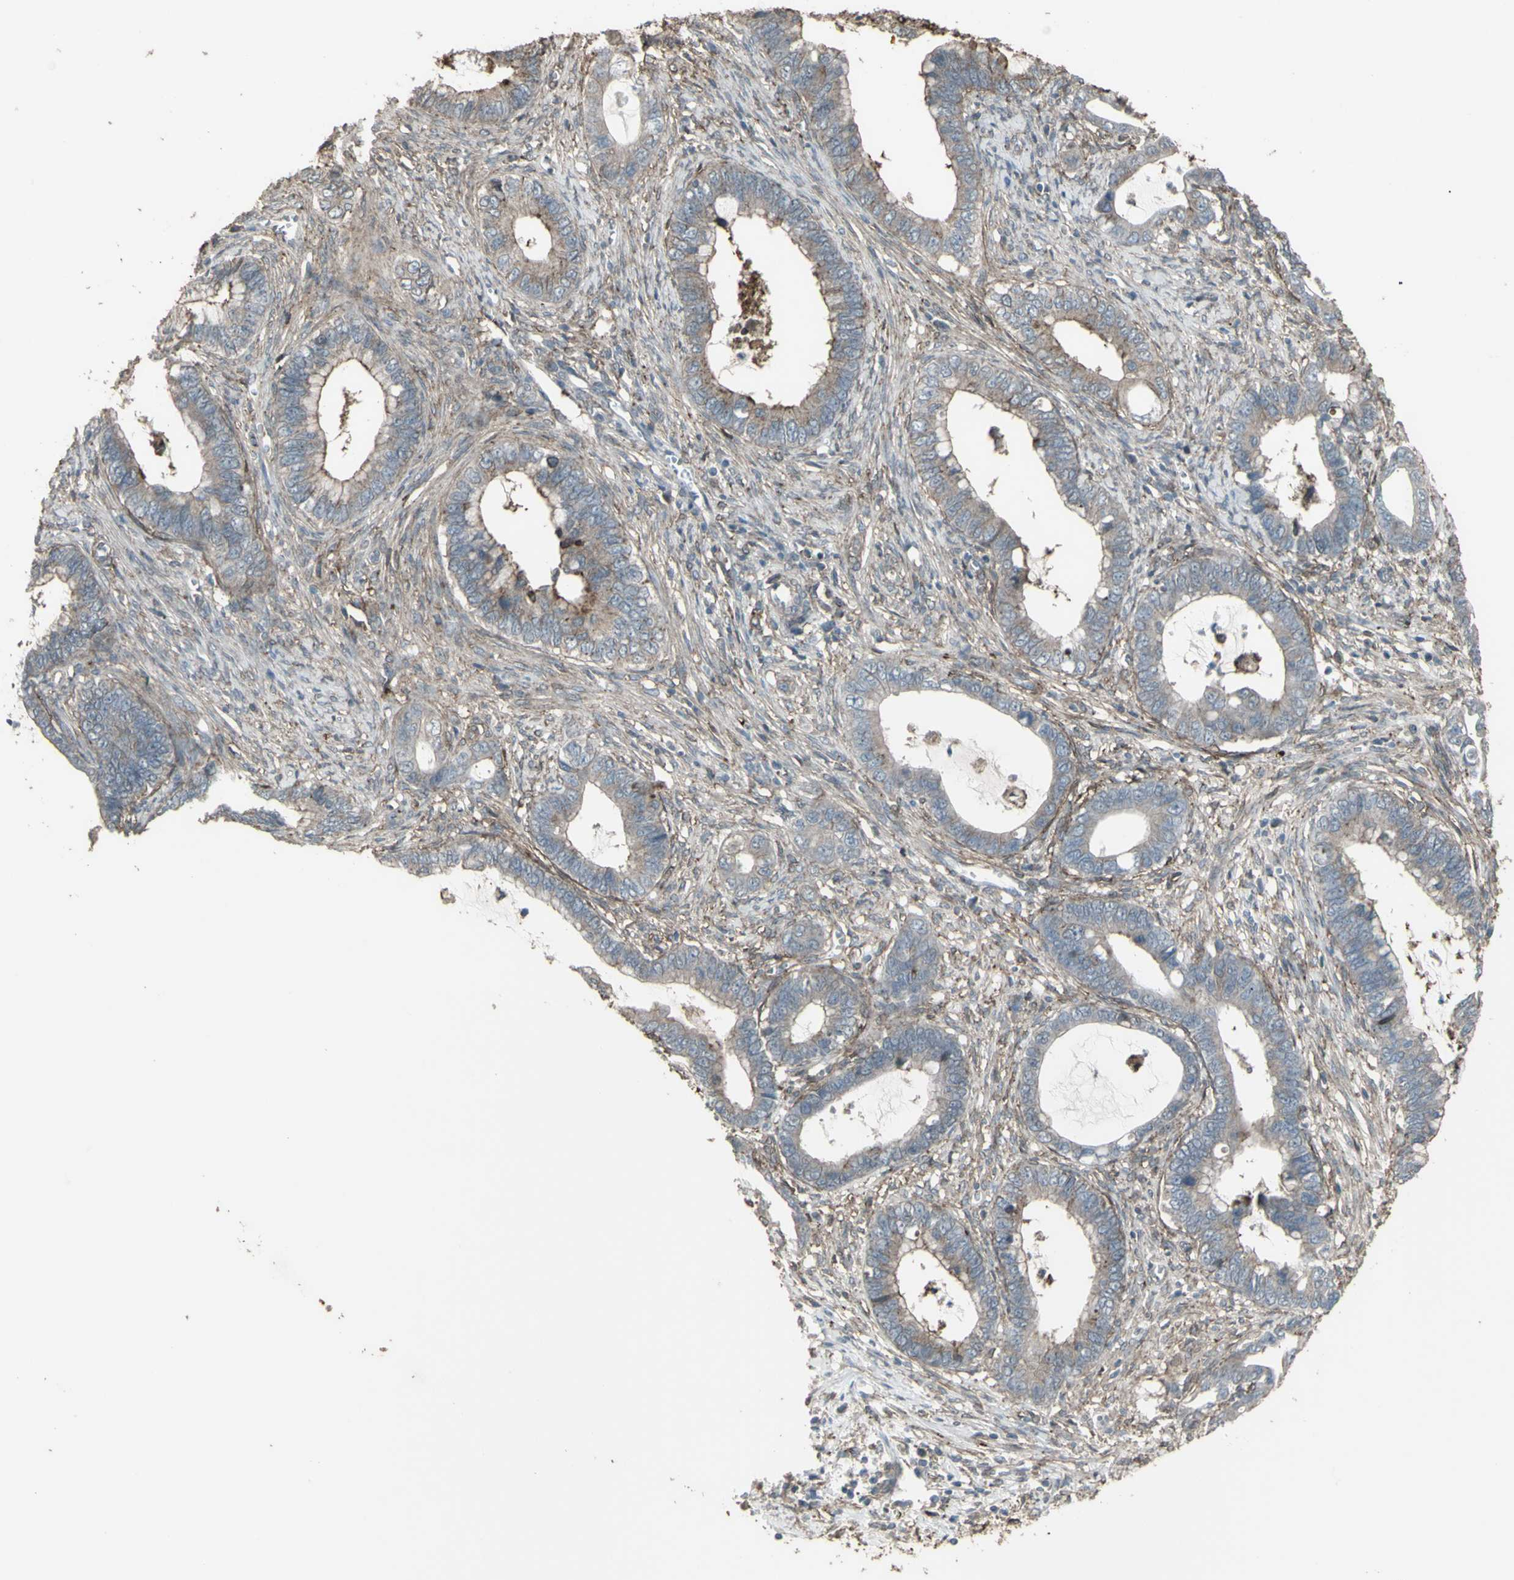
{"staining": {"intensity": "negative", "quantity": "none", "location": "none"}, "tissue": "cervical cancer", "cell_type": "Tumor cells", "image_type": "cancer", "snomed": [{"axis": "morphology", "description": "Adenocarcinoma, NOS"}, {"axis": "topography", "description": "Cervix"}], "caption": "Tumor cells are negative for brown protein staining in cervical adenocarcinoma.", "gene": "SMO", "patient": {"sex": "female", "age": 44}}